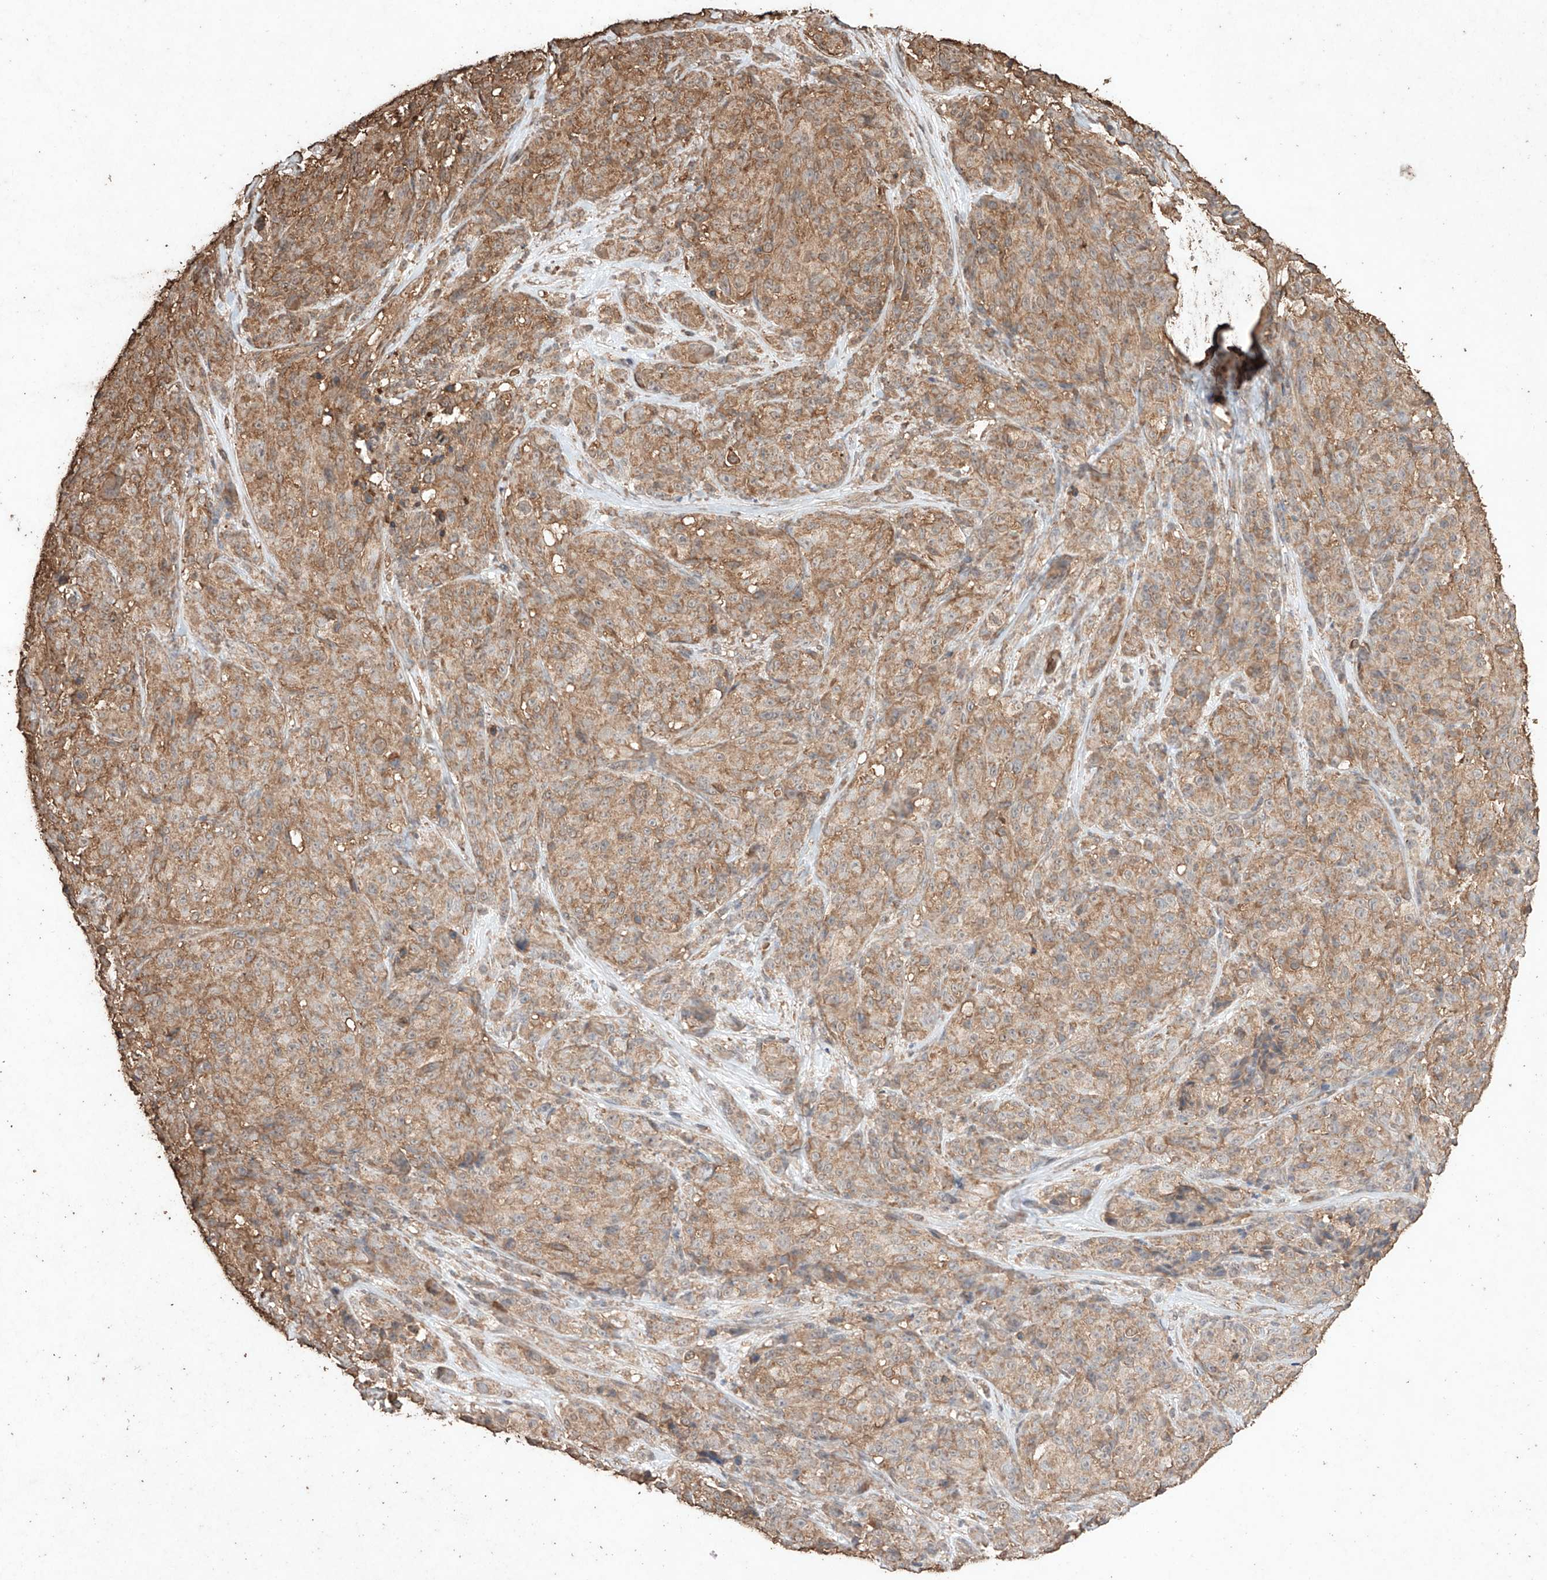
{"staining": {"intensity": "moderate", "quantity": ">75%", "location": "cytoplasmic/membranous"}, "tissue": "melanoma", "cell_type": "Tumor cells", "image_type": "cancer", "snomed": [{"axis": "morphology", "description": "Malignant melanoma, NOS"}, {"axis": "topography", "description": "Skin"}], "caption": "Protein staining of malignant melanoma tissue shows moderate cytoplasmic/membranous positivity in approximately >75% of tumor cells.", "gene": "M6PR", "patient": {"sex": "male", "age": 73}}